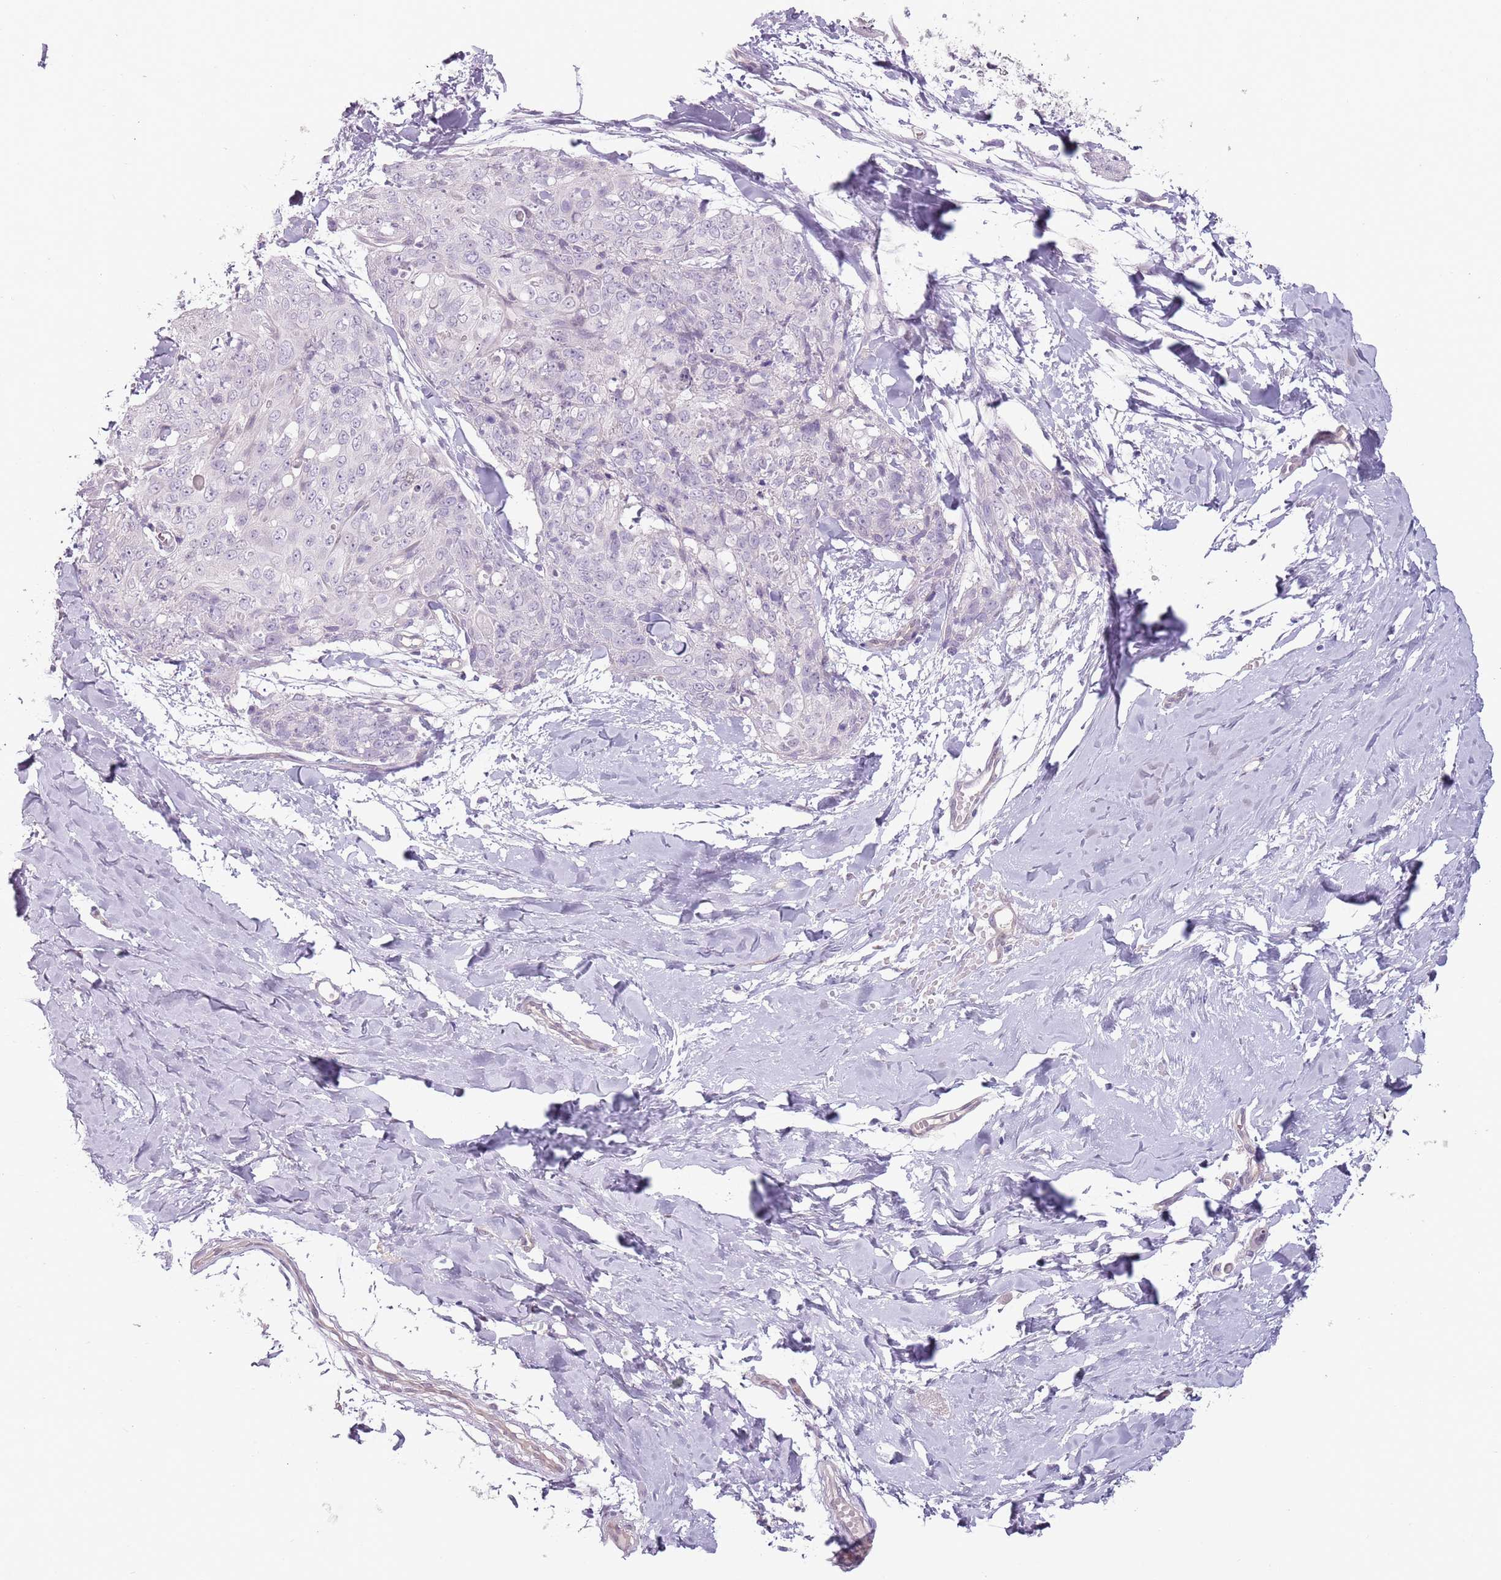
{"staining": {"intensity": "negative", "quantity": "none", "location": "none"}, "tissue": "skin cancer", "cell_type": "Tumor cells", "image_type": "cancer", "snomed": [{"axis": "morphology", "description": "Squamous cell carcinoma, NOS"}, {"axis": "topography", "description": "Skin"}, {"axis": "topography", "description": "Vulva"}], "caption": "There is no significant positivity in tumor cells of skin cancer (squamous cell carcinoma).", "gene": "RFX2", "patient": {"sex": "female", "age": 85}}